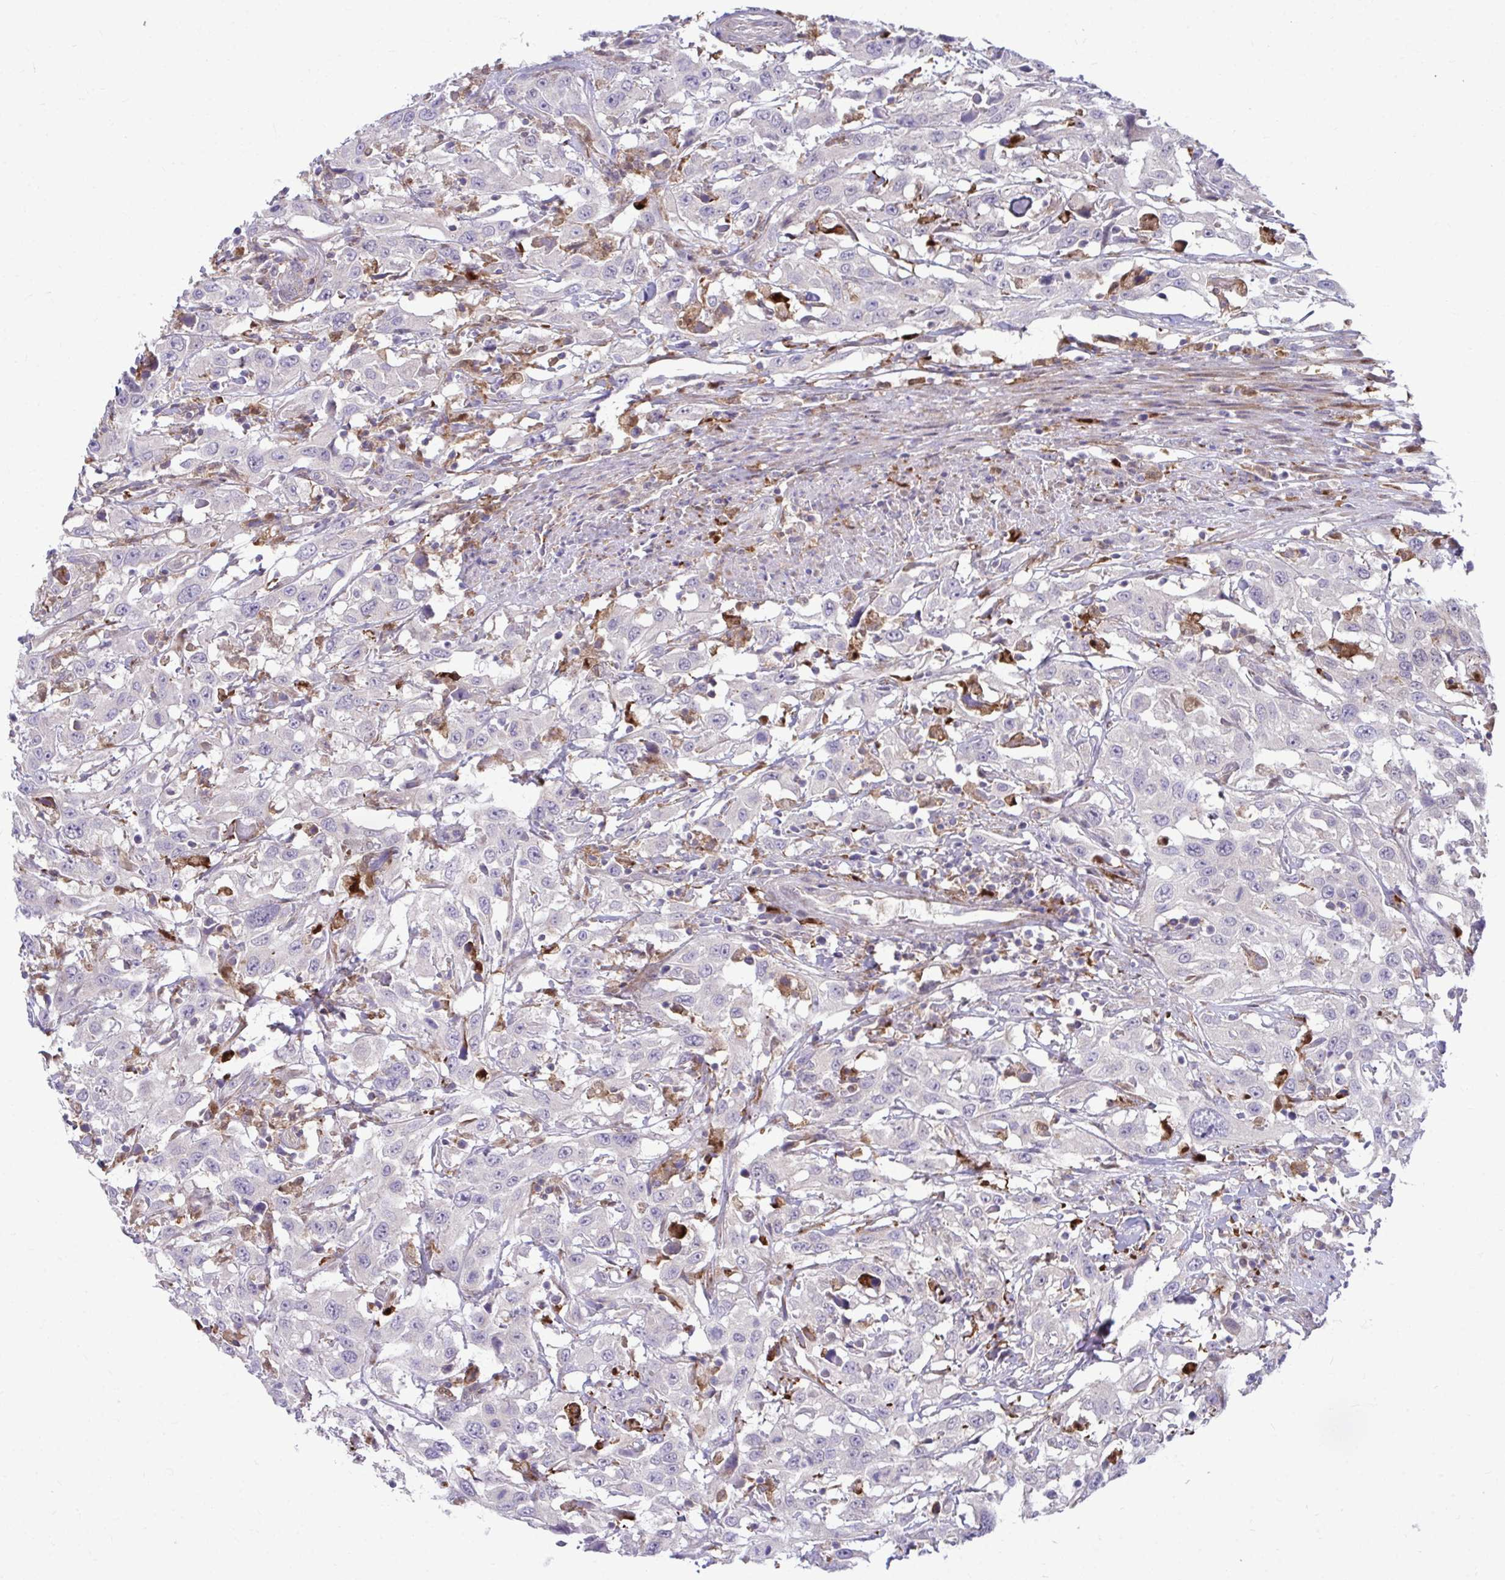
{"staining": {"intensity": "negative", "quantity": "none", "location": "none"}, "tissue": "urothelial cancer", "cell_type": "Tumor cells", "image_type": "cancer", "snomed": [{"axis": "morphology", "description": "Urothelial carcinoma, High grade"}, {"axis": "topography", "description": "Urinary bladder"}], "caption": "This image is of urothelial carcinoma (high-grade) stained with IHC to label a protein in brown with the nuclei are counter-stained blue. There is no positivity in tumor cells.", "gene": "C16orf54", "patient": {"sex": "male", "age": 61}}